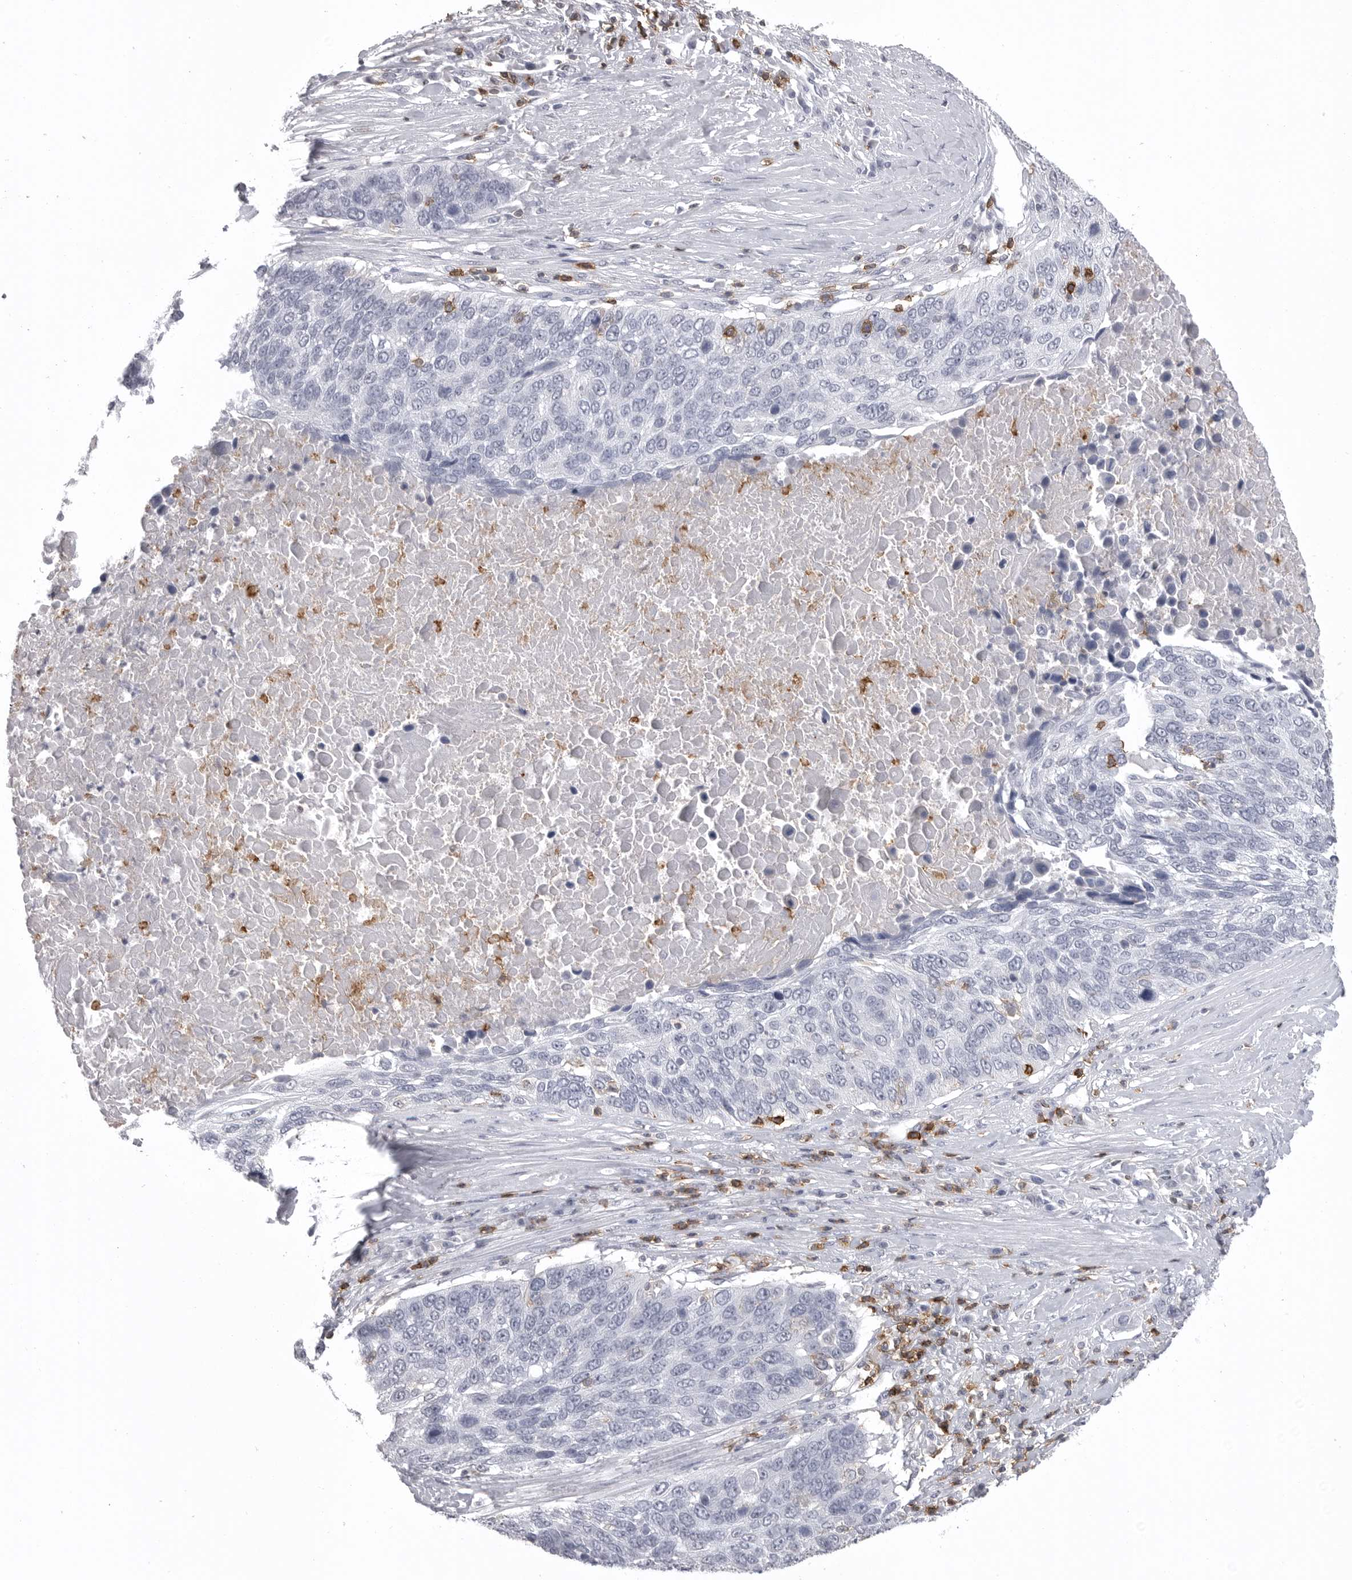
{"staining": {"intensity": "negative", "quantity": "none", "location": "none"}, "tissue": "lung cancer", "cell_type": "Tumor cells", "image_type": "cancer", "snomed": [{"axis": "morphology", "description": "Squamous cell carcinoma, NOS"}, {"axis": "topography", "description": "Lung"}], "caption": "Micrograph shows no protein staining in tumor cells of squamous cell carcinoma (lung) tissue.", "gene": "ITGAL", "patient": {"sex": "male", "age": 66}}